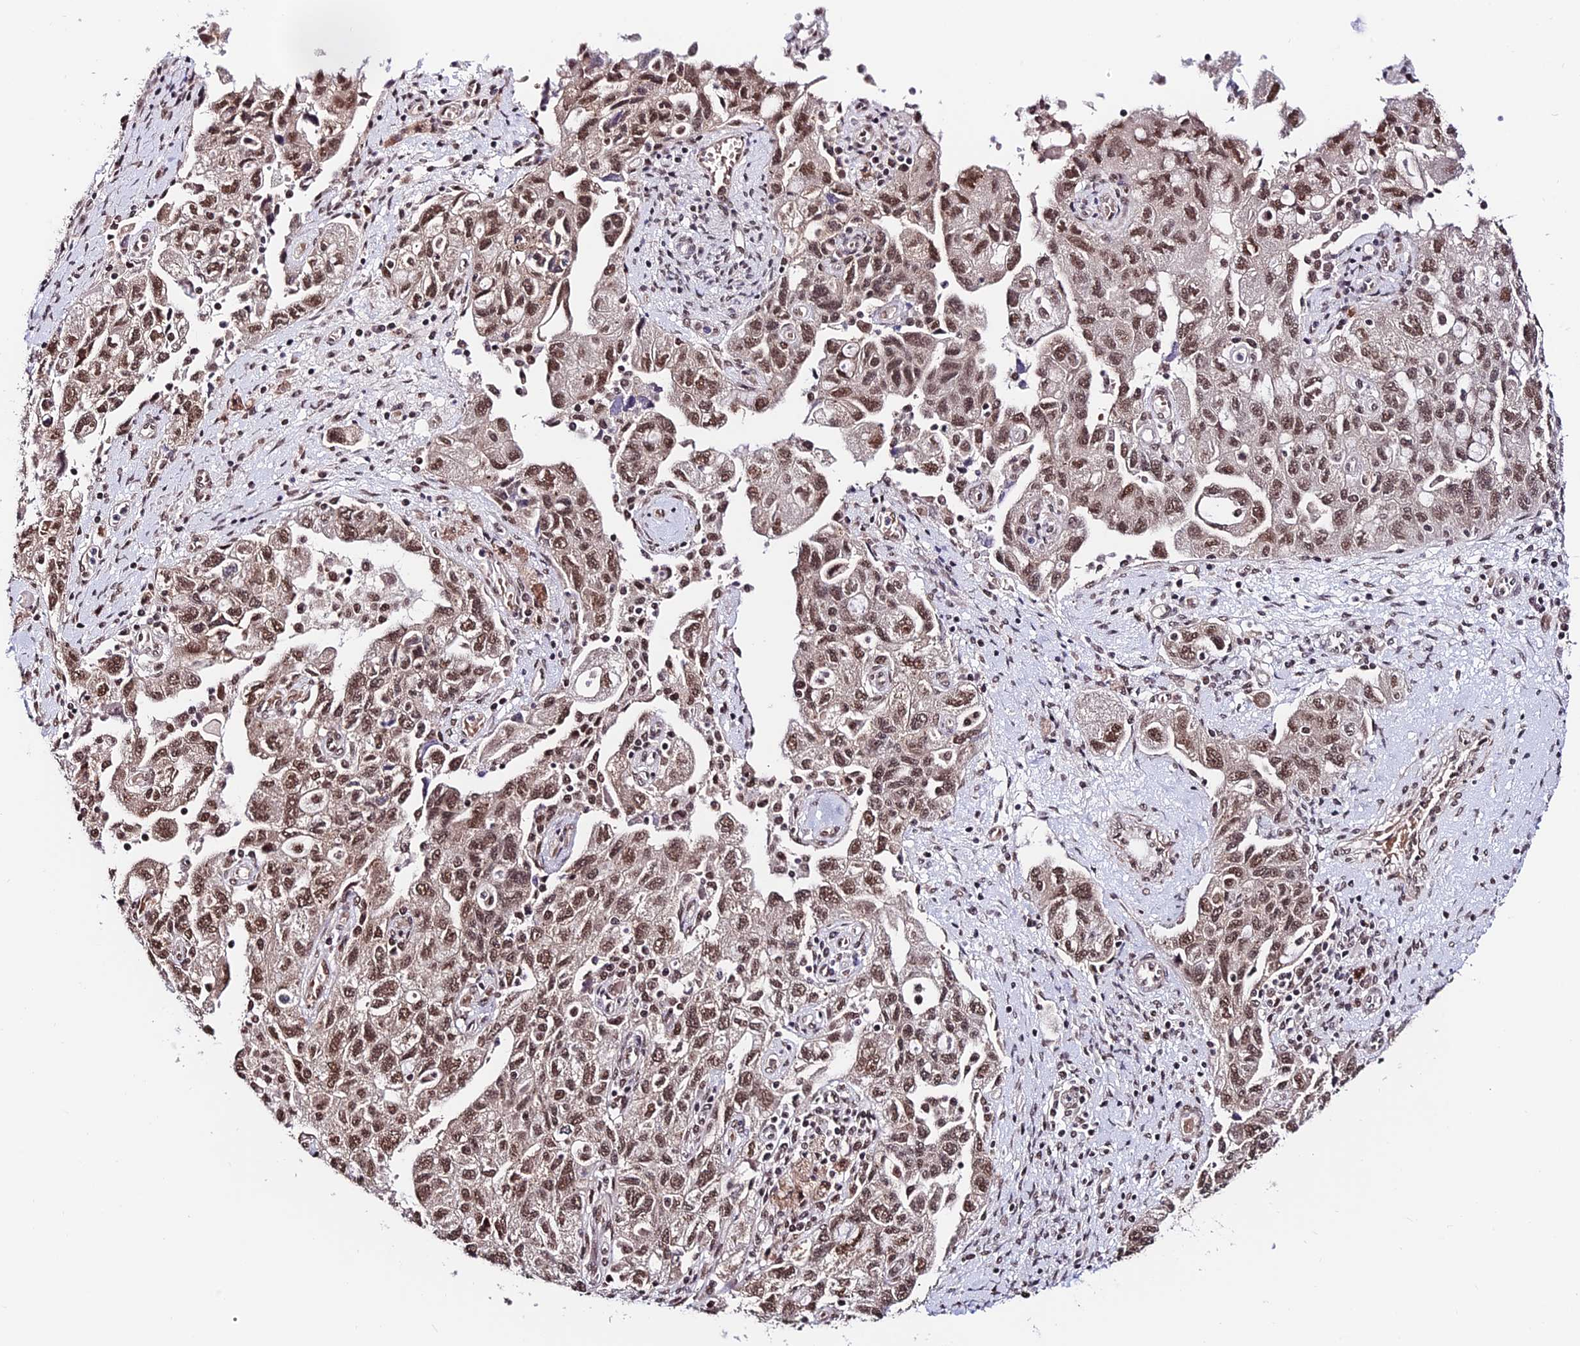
{"staining": {"intensity": "moderate", "quantity": ">75%", "location": "nuclear"}, "tissue": "ovarian cancer", "cell_type": "Tumor cells", "image_type": "cancer", "snomed": [{"axis": "morphology", "description": "Carcinoma, NOS"}, {"axis": "morphology", "description": "Cystadenocarcinoma, serous, NOS"}, {"axis": "topography", "description": "Ovary"}], "caption": "Ovarian cancer stained for a protein (brown) reveals moderate nuclear positive positivity in about >75% of tumor cells.", "gene": "RBM42", "patient": {"sex": "female", "age": 69}}